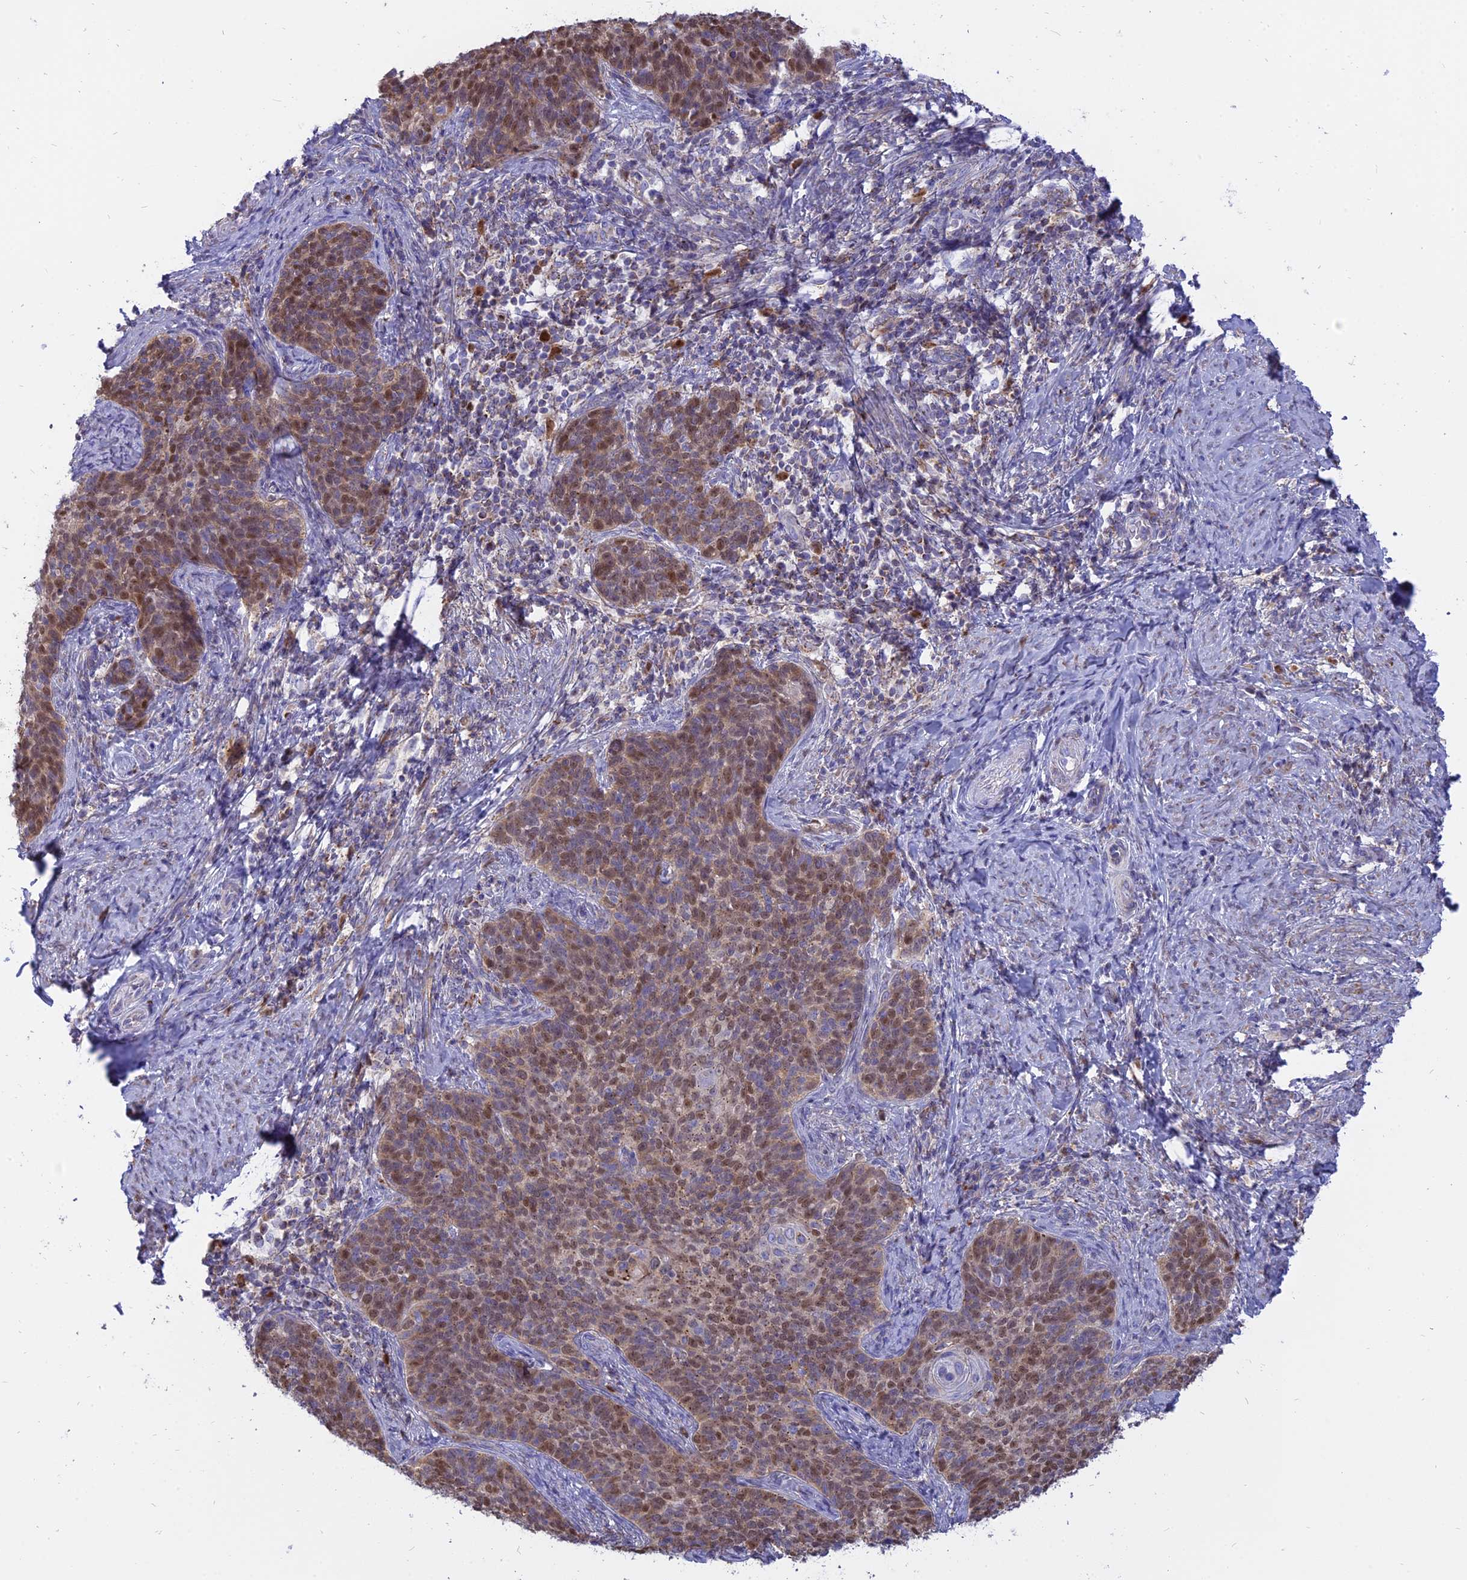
{"staining": {"intensity": "moderate", "quantity": "25%-75%", "location": "cytoplasmic/membranous,nuclear"}, "tissue": "cervical cancer", "cell_type": "Tumor cells", "image_type": "cancer", "snomed": [{"axis": "morphology", "description": "Normal tissue, NOS"}, {"axis": "morphology", "description": "Squamous cell carcinoma, NOS"}, {"axis": "topography", "description": "Cervix"}], "caption": "Cervical cancer was stained to show a protein in brown. There is medium levels of moderate cytoplasmic/membranous and nuclear expression in approximately 25%-75% of tumor cells.", "gene": "CENPV", "patient": {"sex": "female", "age": 39}}